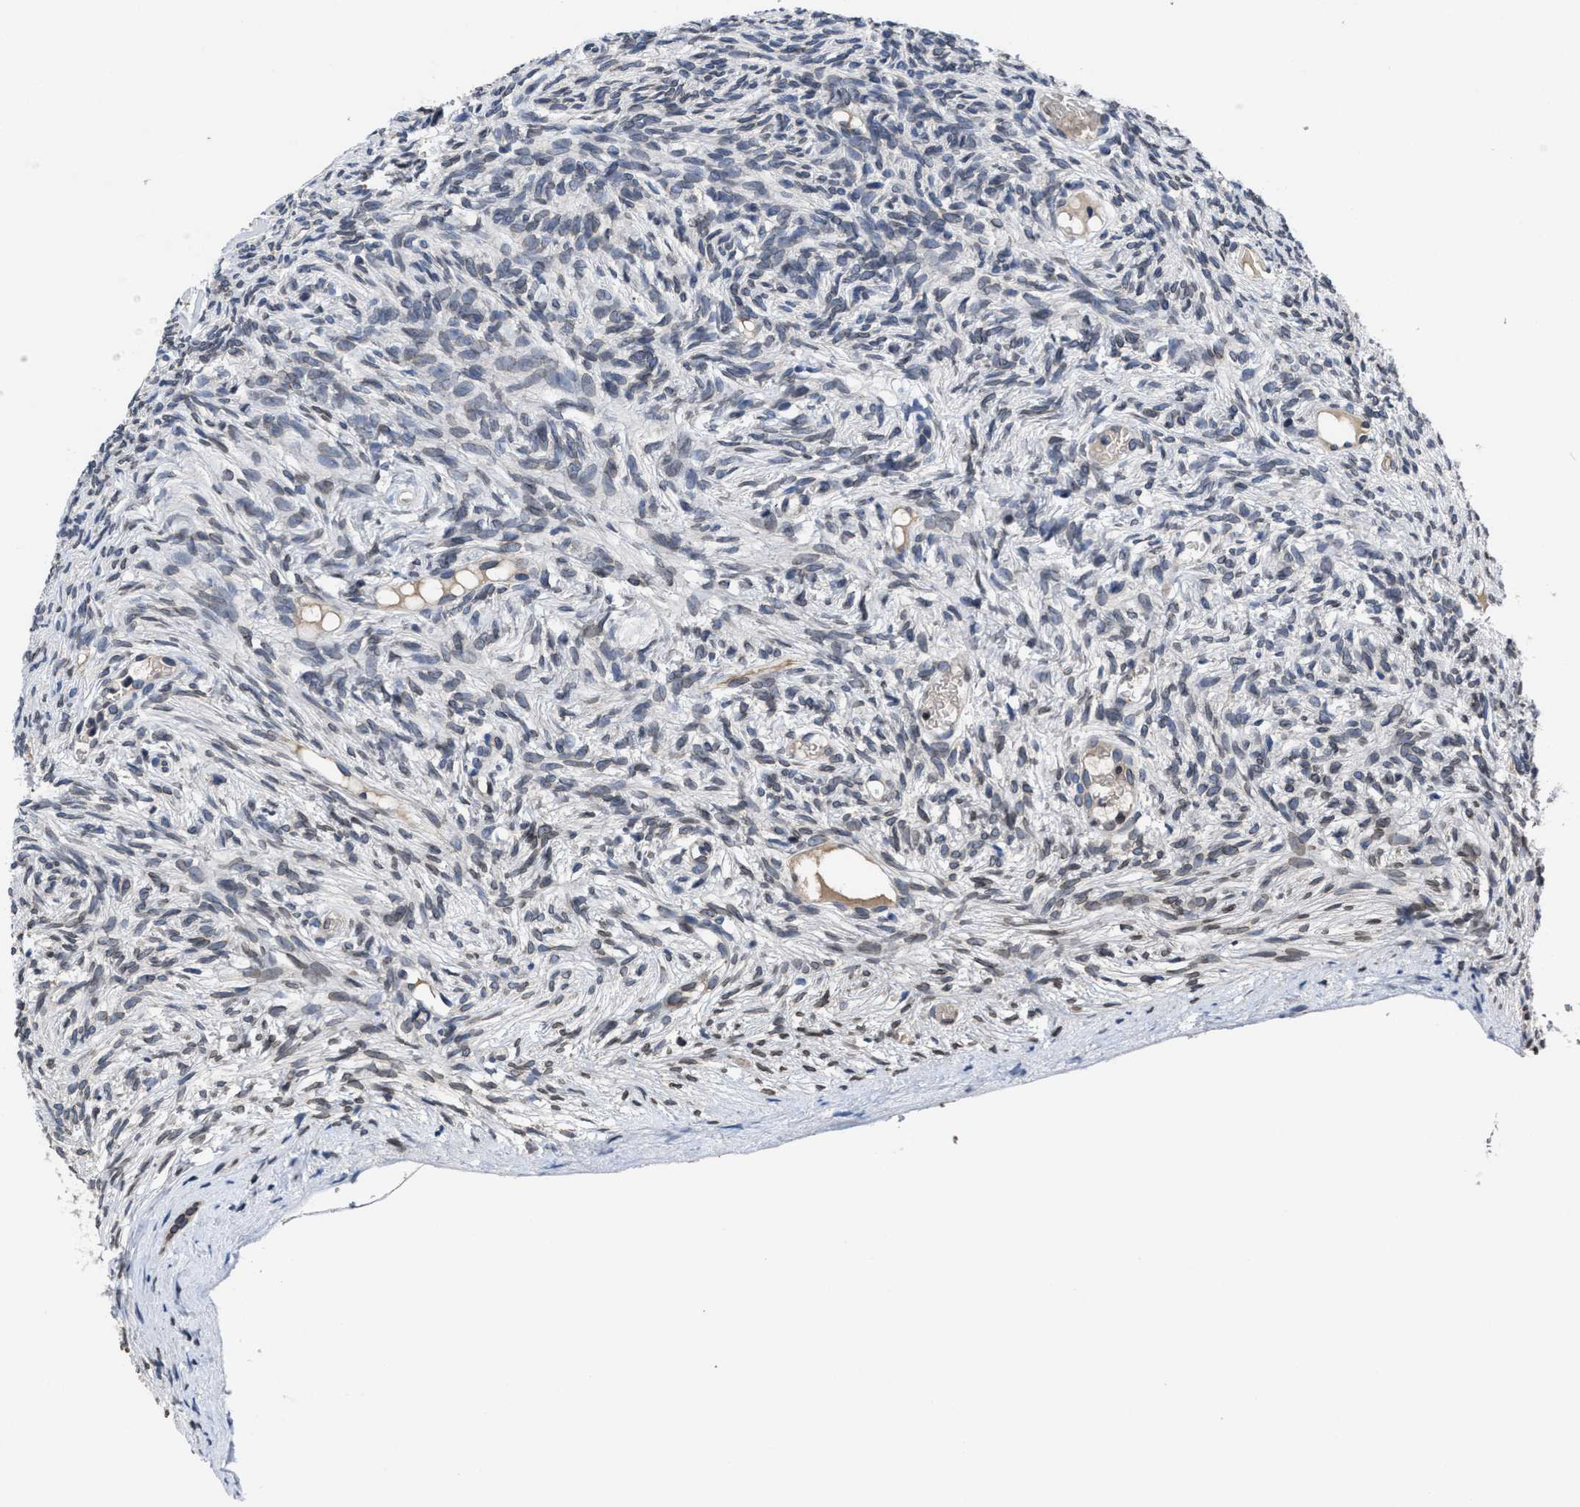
{"staining": {"intensity": "negative", "quantity": "none", "location": "none"}, "tissue": "ovary", "cell_type": "Ovarian stroma cells", "image_type": "normal", "snomed": [{"axis": "morphology", "description": "Normal tissue, NOS"}, {"axis": "topography", "description": "Ovary"}], "caption": "Immunohistochemistry micrograph of unremarkable ovary: ovary stained with DAB (3,3'-diaminobenzidine) displays no significant protein expression in ovarian stroma cells.", "gene": "CACNA1D", "patient": {"sex": "female", "age": 33}}